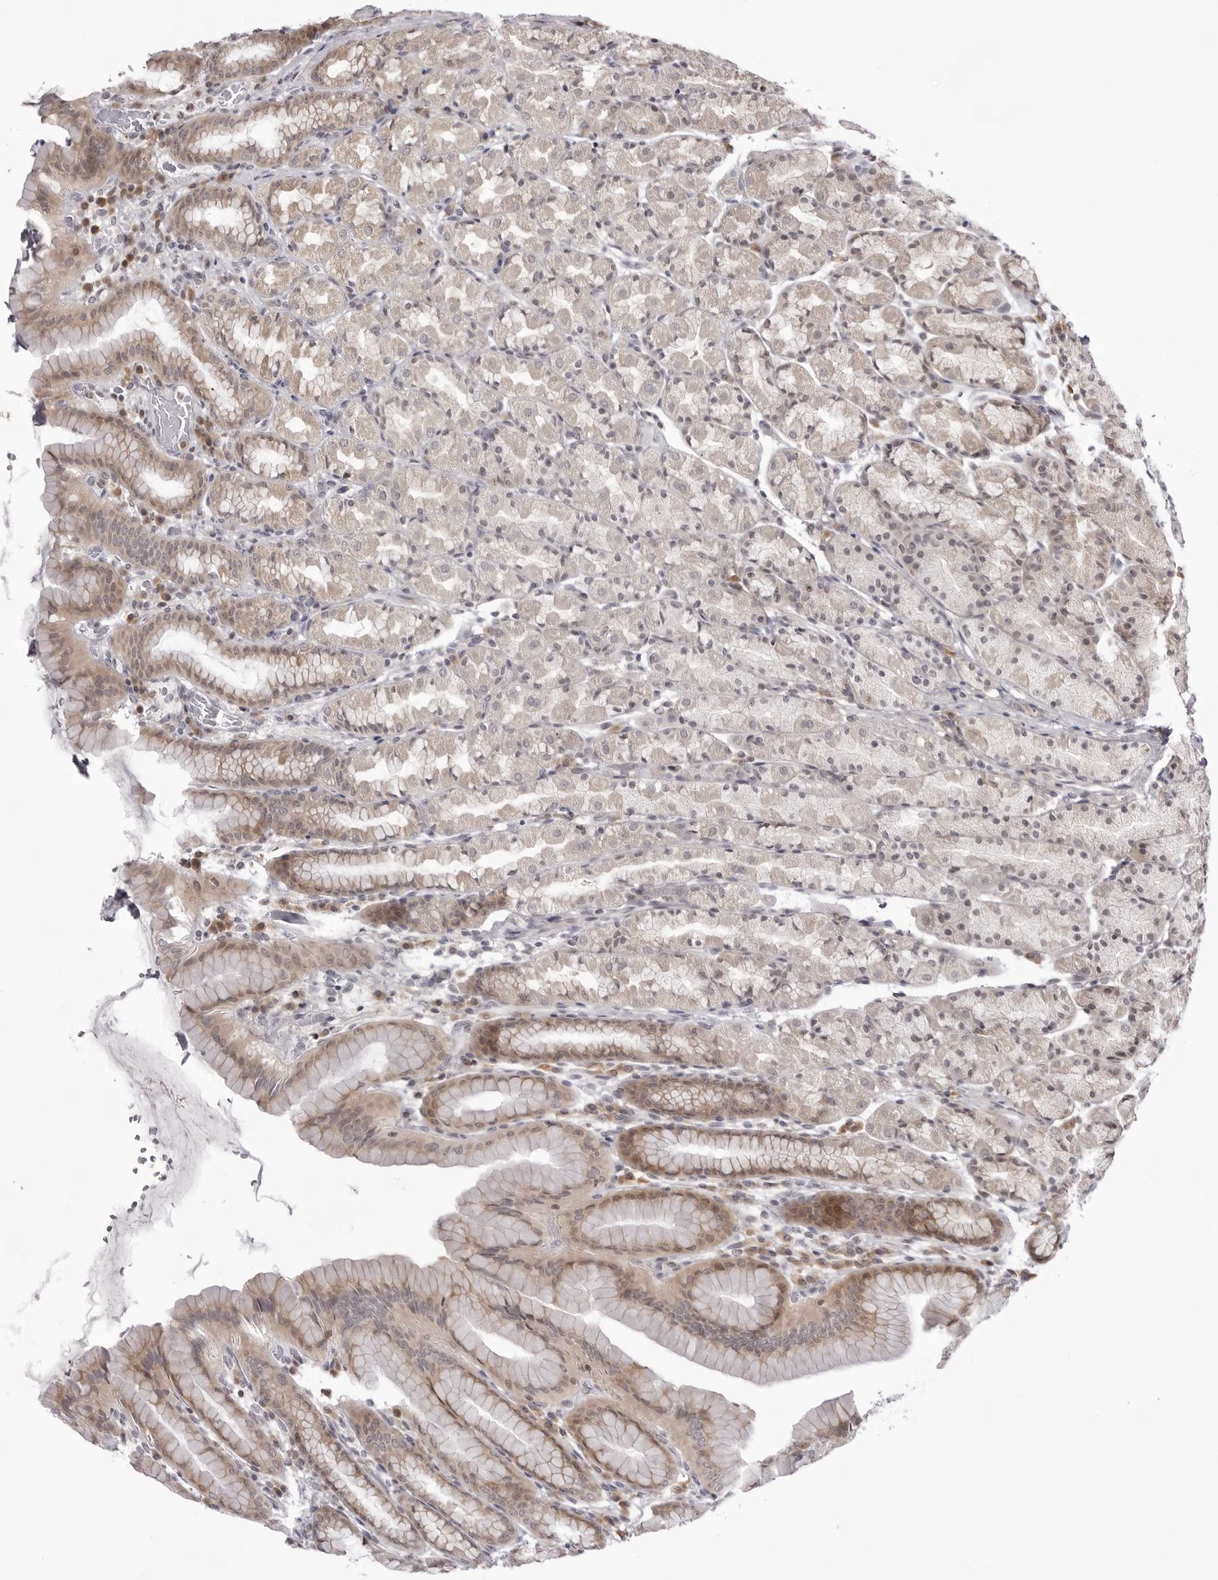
{"staining": {"intensity": "moderate", "quantity": "25%-75%", "location": "cytoplasmic/membranous"}, "tissue": "stomach", "cell_type": "Glandular cells", "image_type": "normal", "snomed": [{"axis": "morphology", "description": "Normal tissue, NOS"}, {"axis": "topography", "description": "Stomach, upper"}], "caption": "Immunohistochemistry (IHC) of unremarkable human stomach shows medium levels of moderate cytoplasmic/membranous positivity in about 25%-75% of glandular cells. (DAB = brown stain, brightfield microscopy at high magnification).", "gene": "PTK2B", "patient": {"sex": "male", "age": 68}}